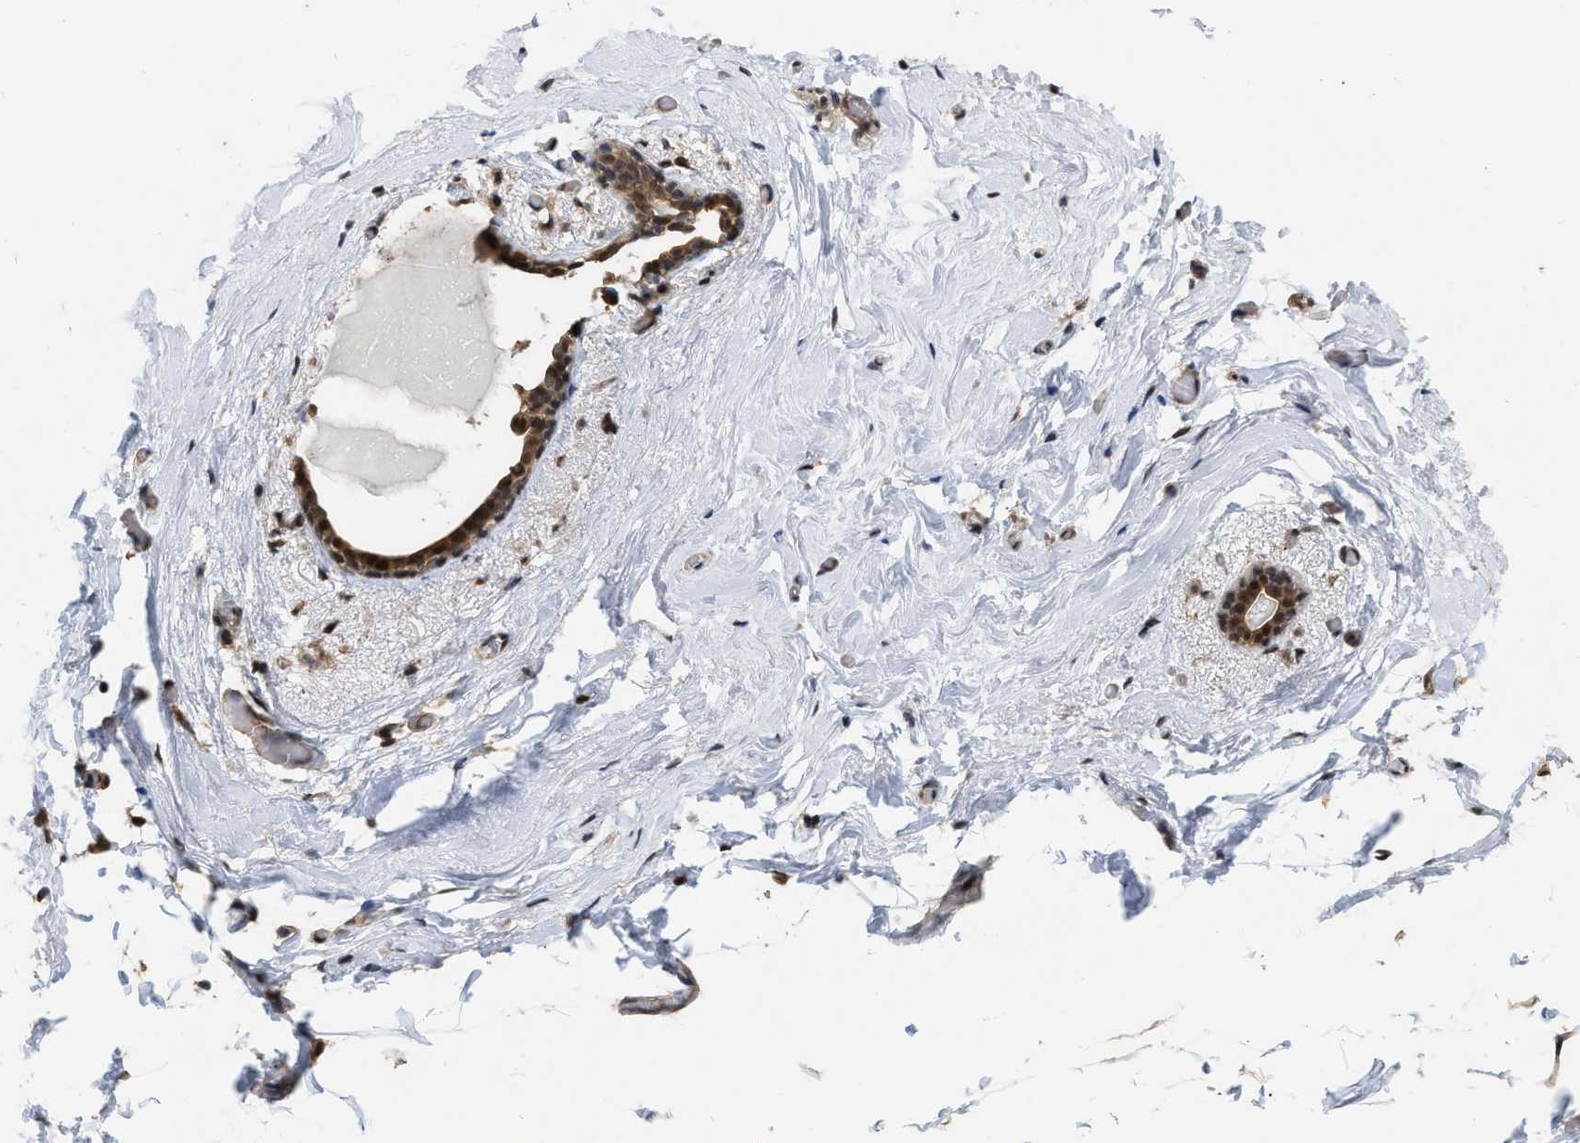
{"staining": {"intensity": "weak", "quantity": ">75%", "location": "cytoplasmic/membranous"}, "tissue": "breast", "cell_type": "Adipocytes", "image_type": "normal", "snomed": [{"axis": "morphology", "description": "Normal tissue, NOS"}, {"axis": "topography", "description": "Breast"}], "caption": "Immunohistochemistry (DAB) staining of unremarkable breast exhibits weak cytoplasmic/membranous protein staining in approximately >75% of adipocytes.", "gene": "BAIAP2L1", "patient": {"sex": "female", "age": 62}}